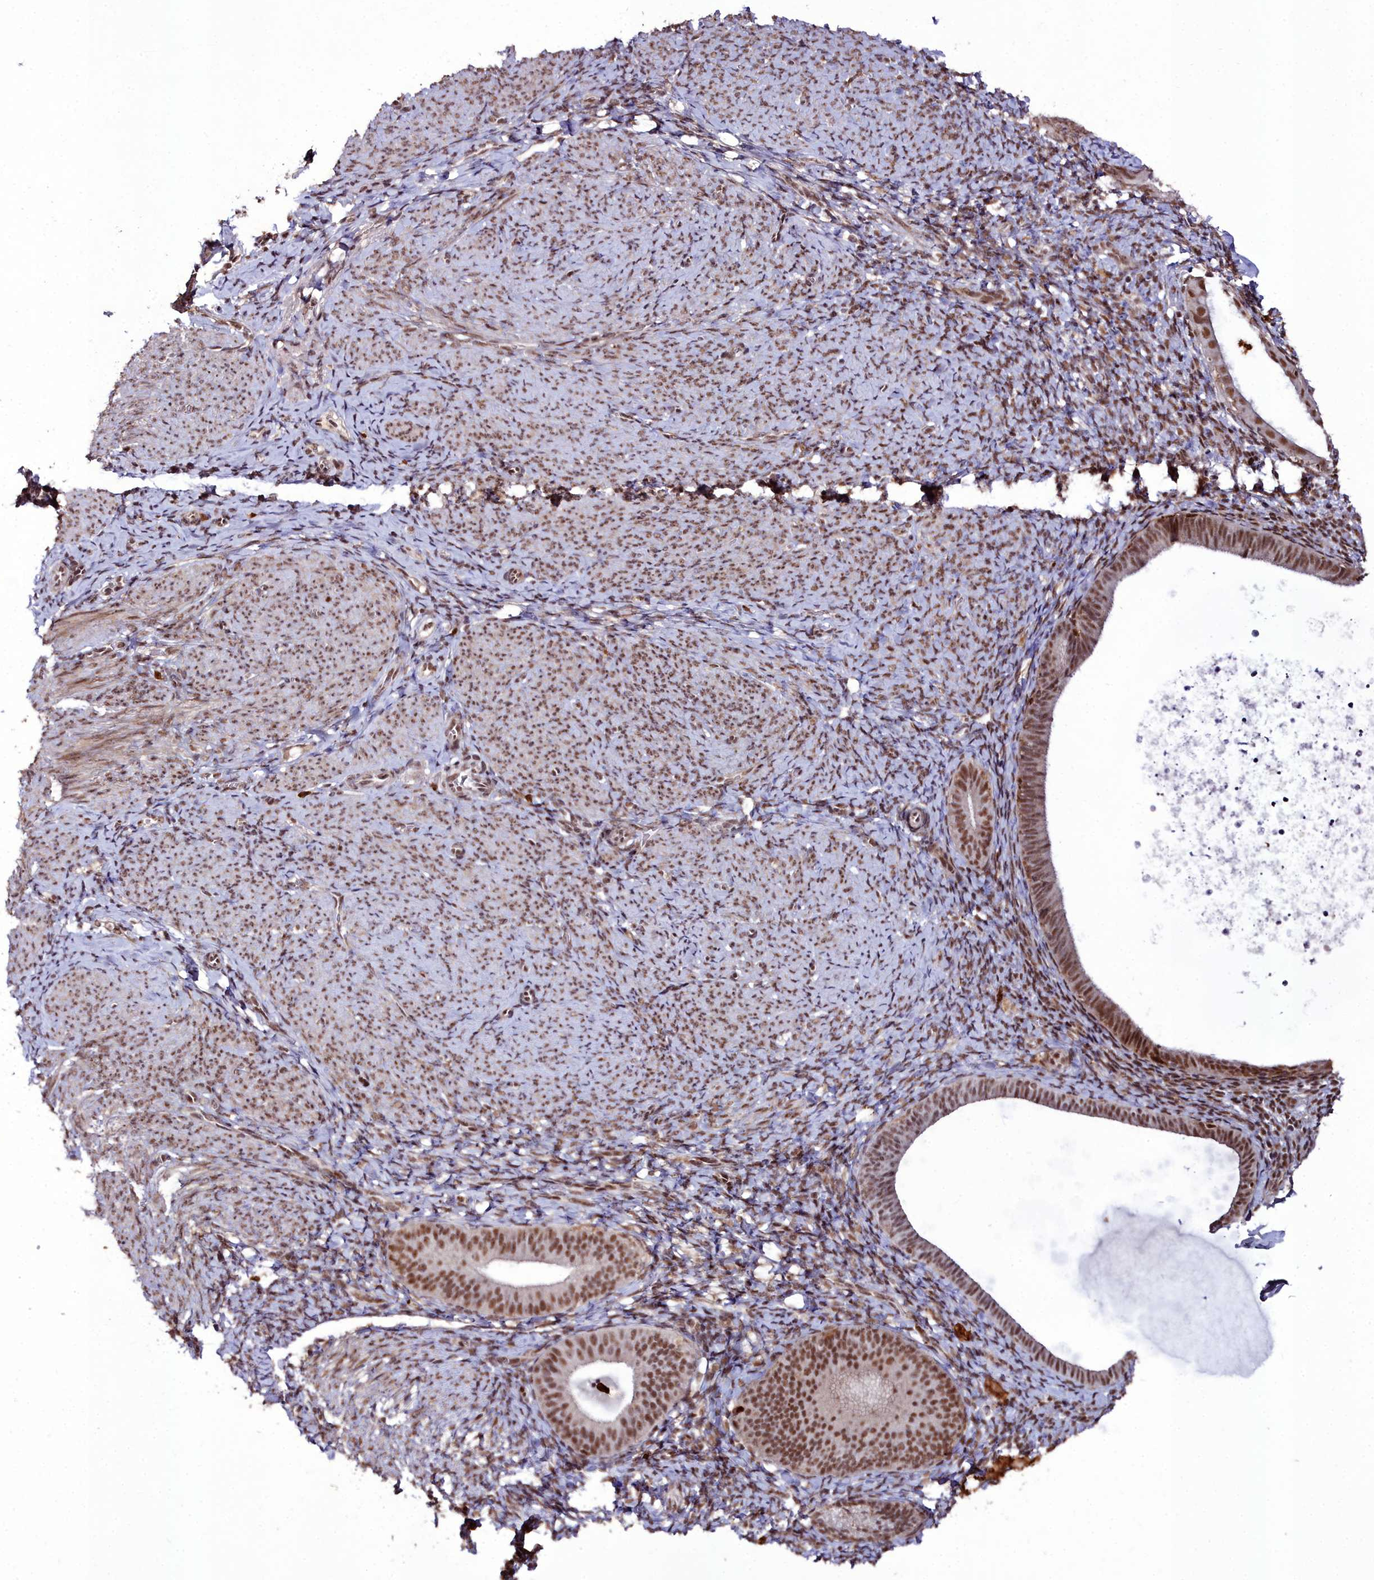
{"staining": {"intensity": "moderate", "quantity": ">75%", "location": "nuclear"}, "tissue": "endometrium", "cell_type": "Cells in endometrial stroma", "image_type": "normal", "snomed": [{"axis": "morphology", "description": "Normal tissue, NOS"}, {"axis": "topography", "description": "Endometrium"}], "caption": "IHC image of unremarkable endometrium: endometrium stained using IHC reveals medium levels of moderate protein expression localized specifically in the nuclear of cells in endometrial stroma, appearing as a nuclear brown color.", "gene": "CXXC1", "patient": {"sex": "female", "age": 65}}